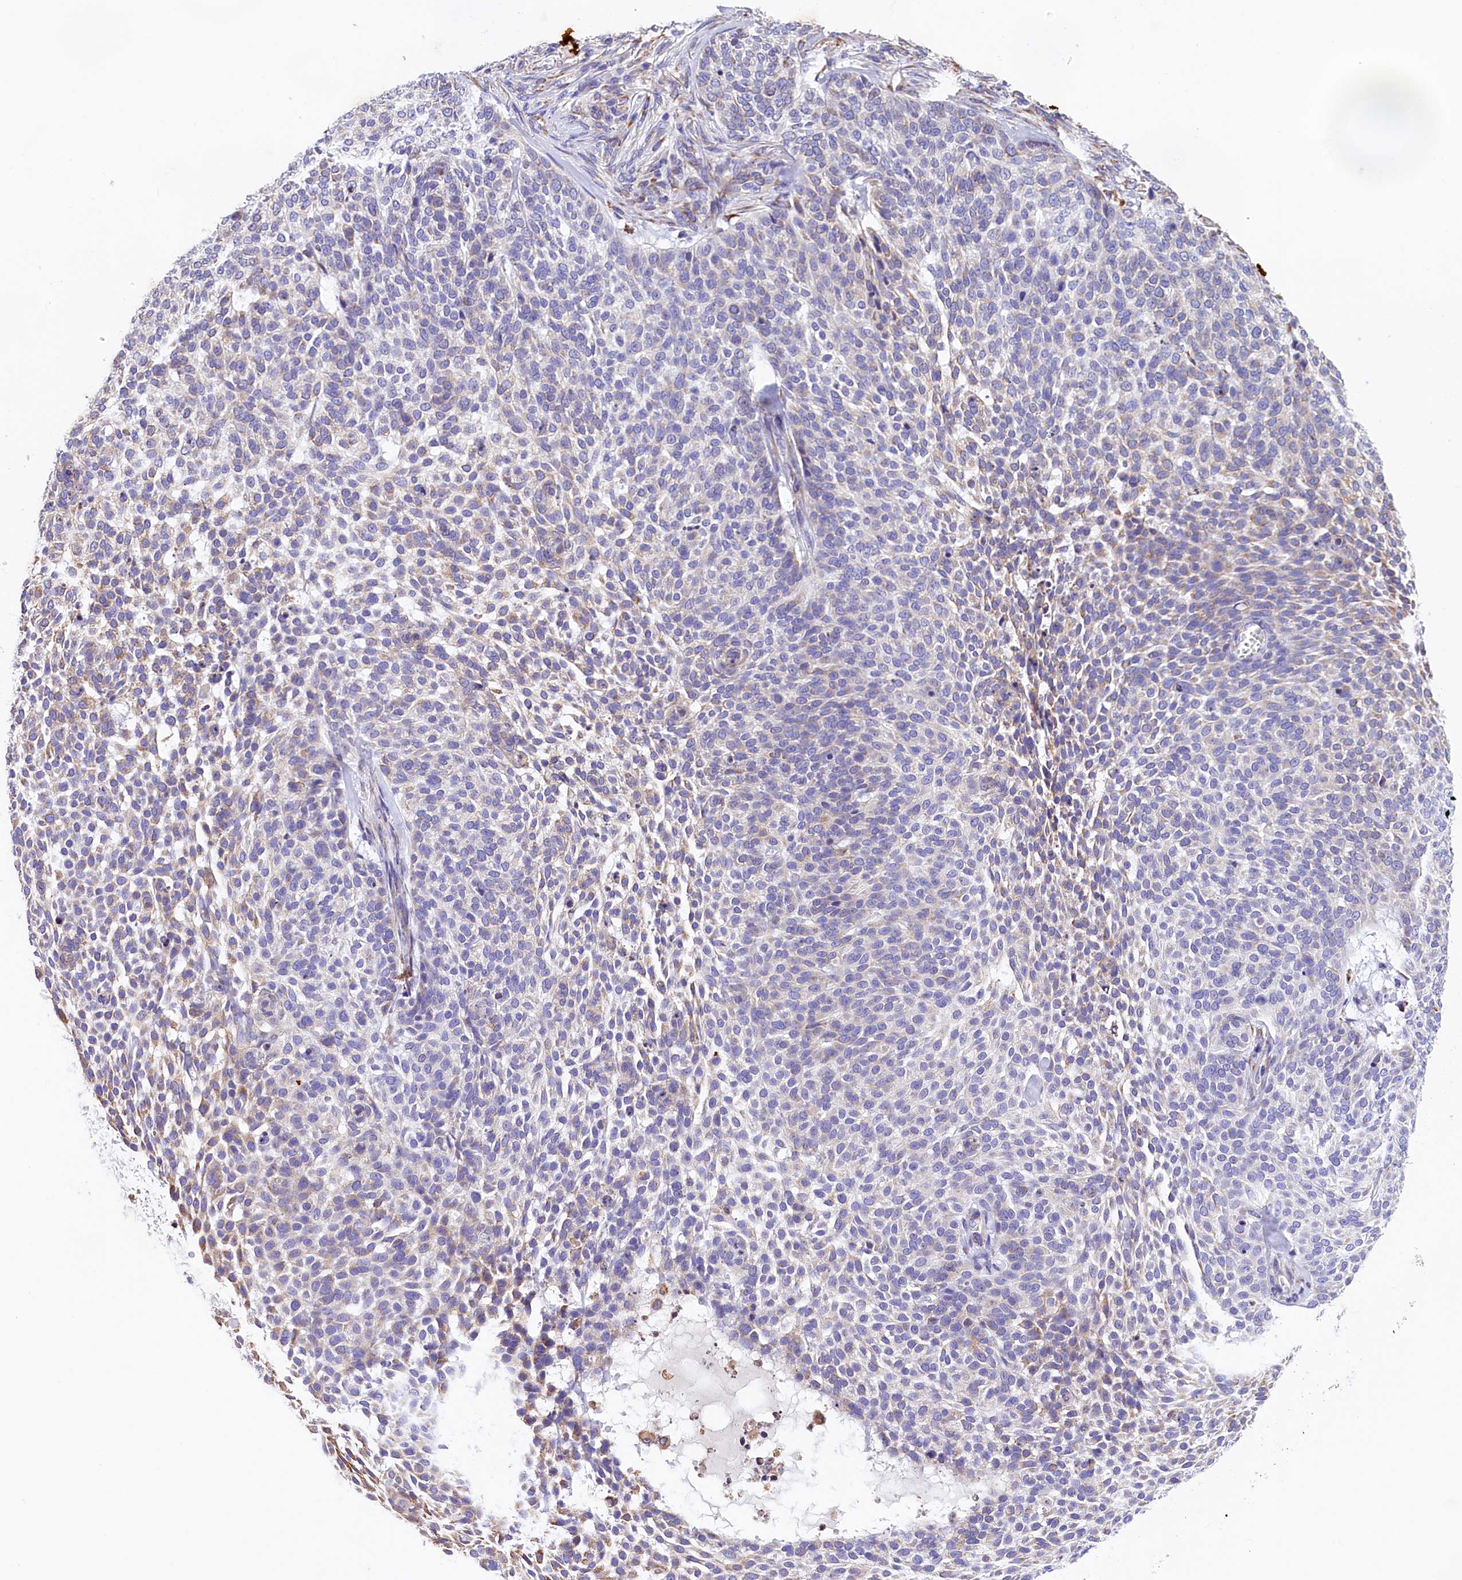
{"staining": {"intensity": "negative", "quantity": "none", "location": "none"}, "tissue": "skin cancer", "cell_type": "Tumor cells", "image_type": "cancer", "snomed": [{"axis": "morphology", "description": "Basal cell carcinoma"}, {"axis": "topography", "description": "Skin"}], "caption": "DAB (3,3'-diaminobenzidine) immunohistochemical staining of basal cell carcinoma (skin) reveals no significant positivity in tumor cells. The staining is performed using DAB brown chromogen with nuclei counter-stained in using hematoxylin.", "gene": "ITGA1", "patient": {"sex": "female", "age": 64}}